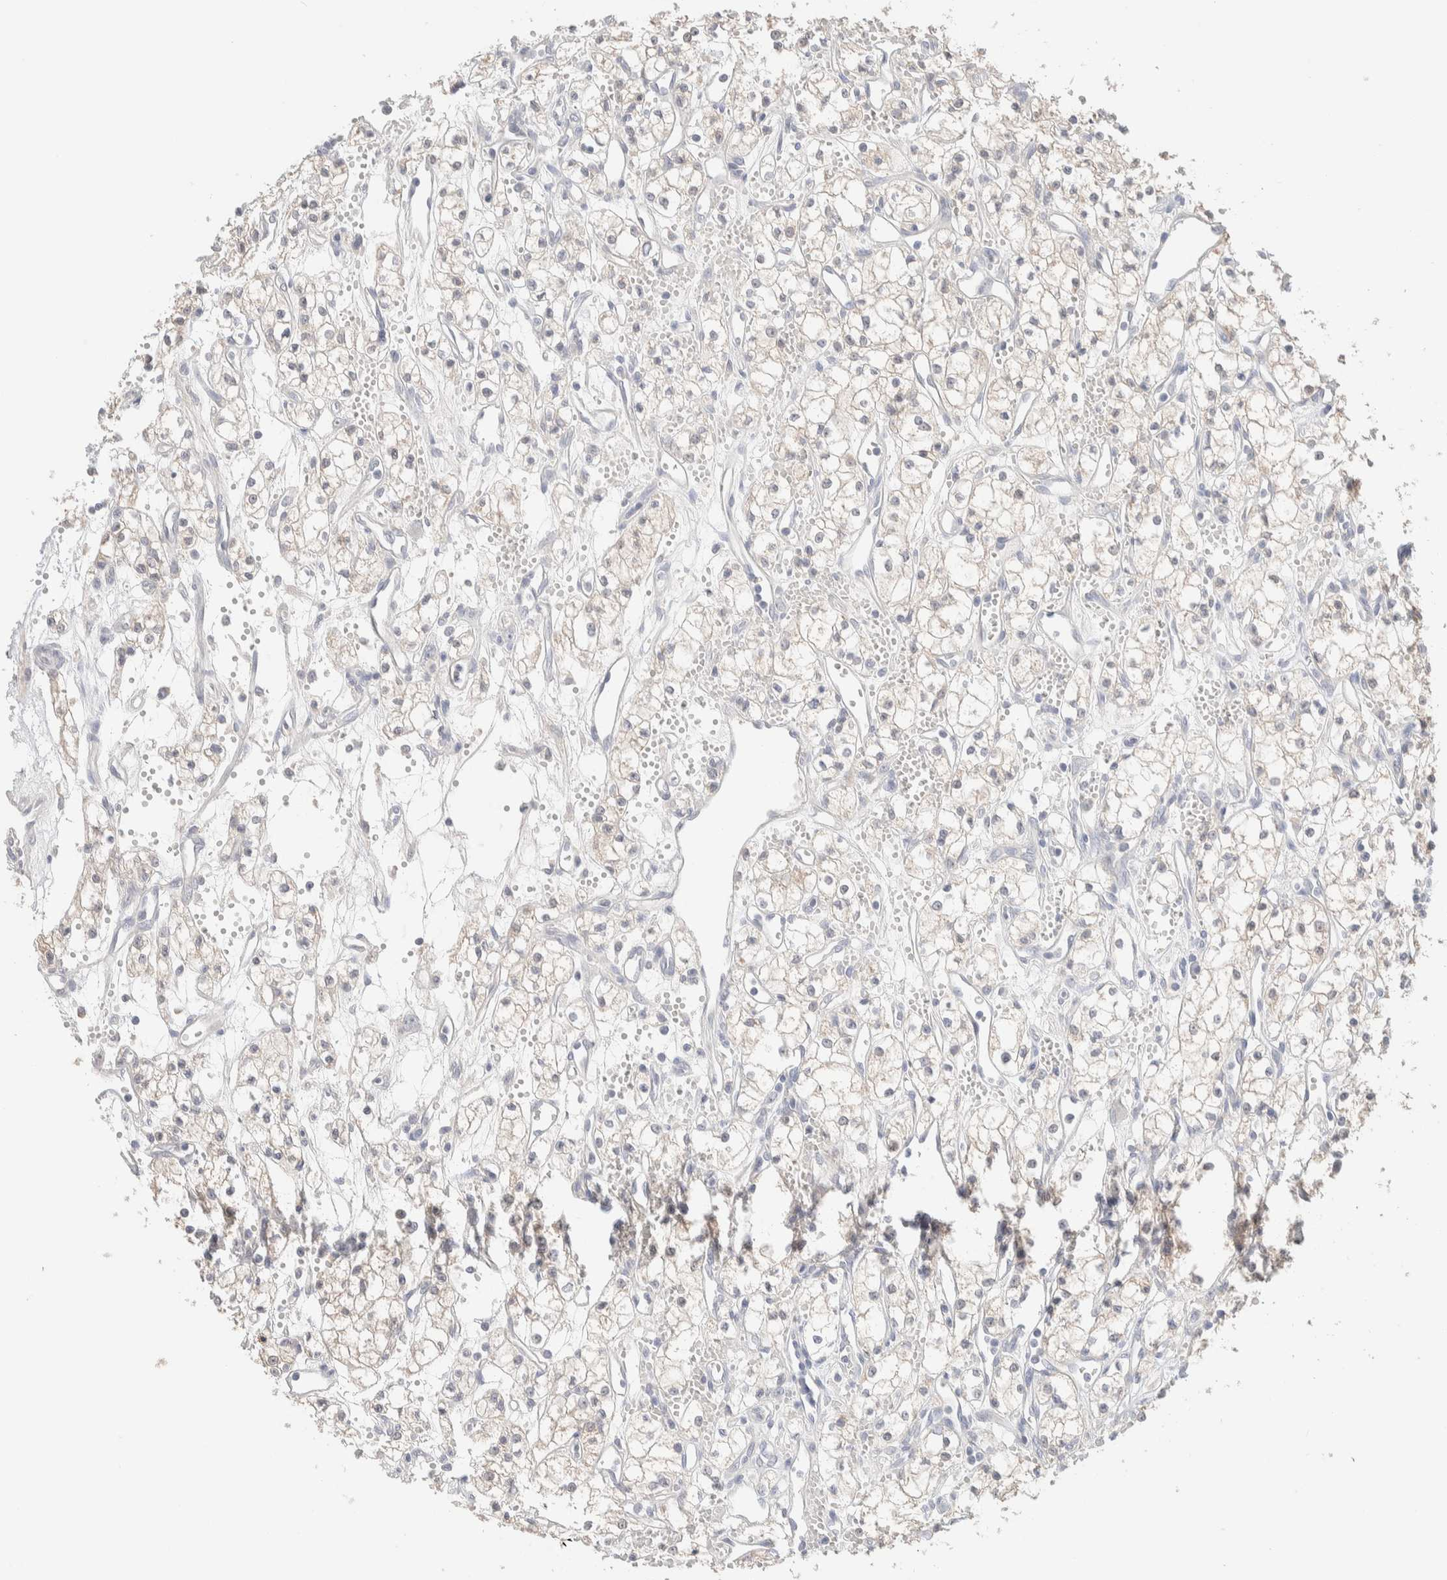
{"staining": {"intensity": "negative", "quantity": "none", "location": "none"}, "tissue": "renal cancer", "cell_type": "Tumor cells", "image_type": "cancer", "snomed": [{"axis": "morphology", "description": "Adenocarcinoma, NOS"}, {"axis": "topography", "description": "Kidney"}], "caption": "IHC of renal cancer (adenocarcinoma) displays no staining in tumor cells.", "gene": "RIDA", "patient": {"sex": "male", "age": 59}}